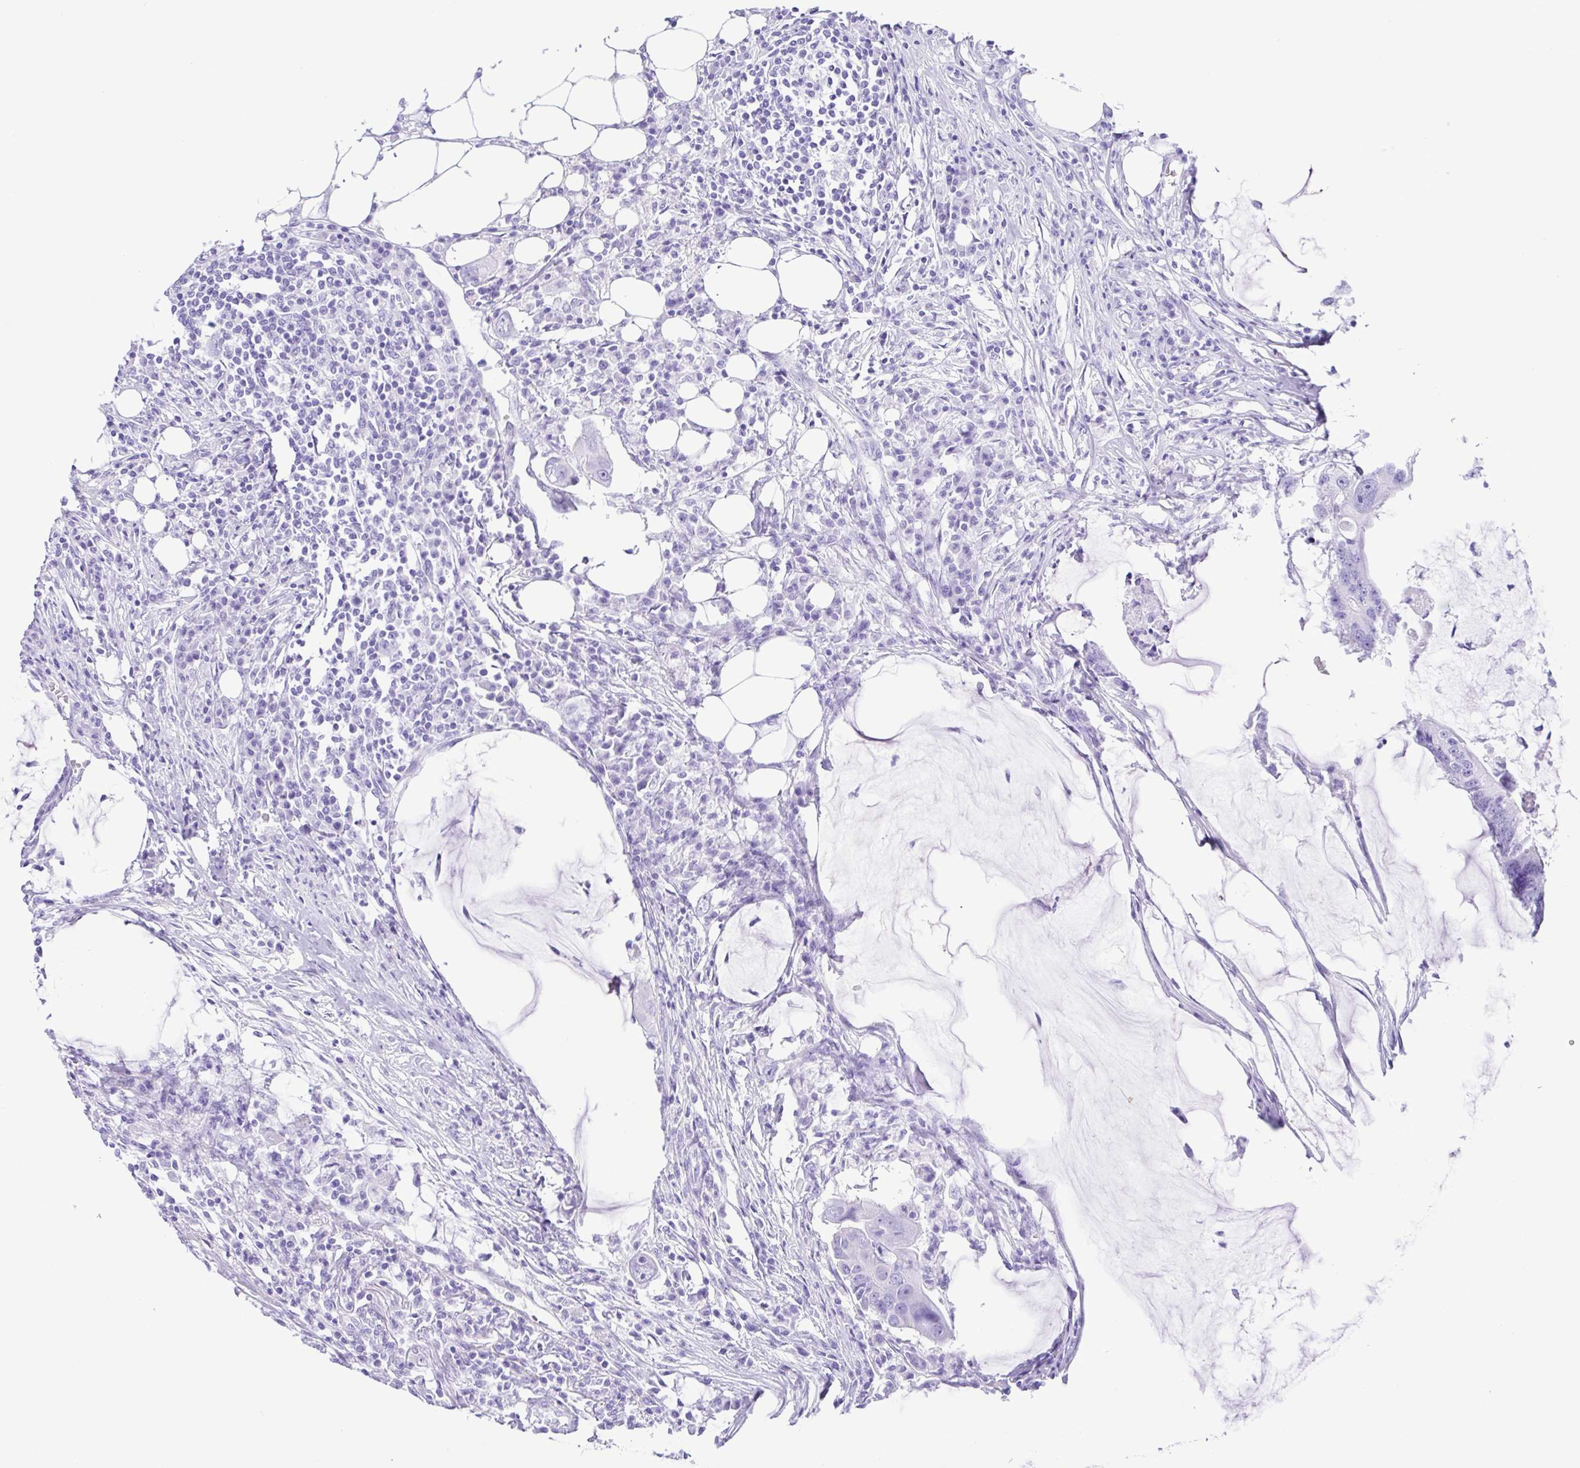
{"staining": {"intensity": "negative", "quantity": "none", "location": "none"}, "tissue": "colorectal cancer", "cell_type": "Tumor cells", "image_type": "cancer", "snomed": [{"axis": "morphology", "description": "Adenocarcinoma, NOS"}, {"axis": "topography", "description": "Colon"}], "caption": "Photomicrograph shows no significant protein staining in tumor cells of colorectal adenocarcinoma.", "gene": "ERP27", "patient": {"sex": "male", "age": 71}}